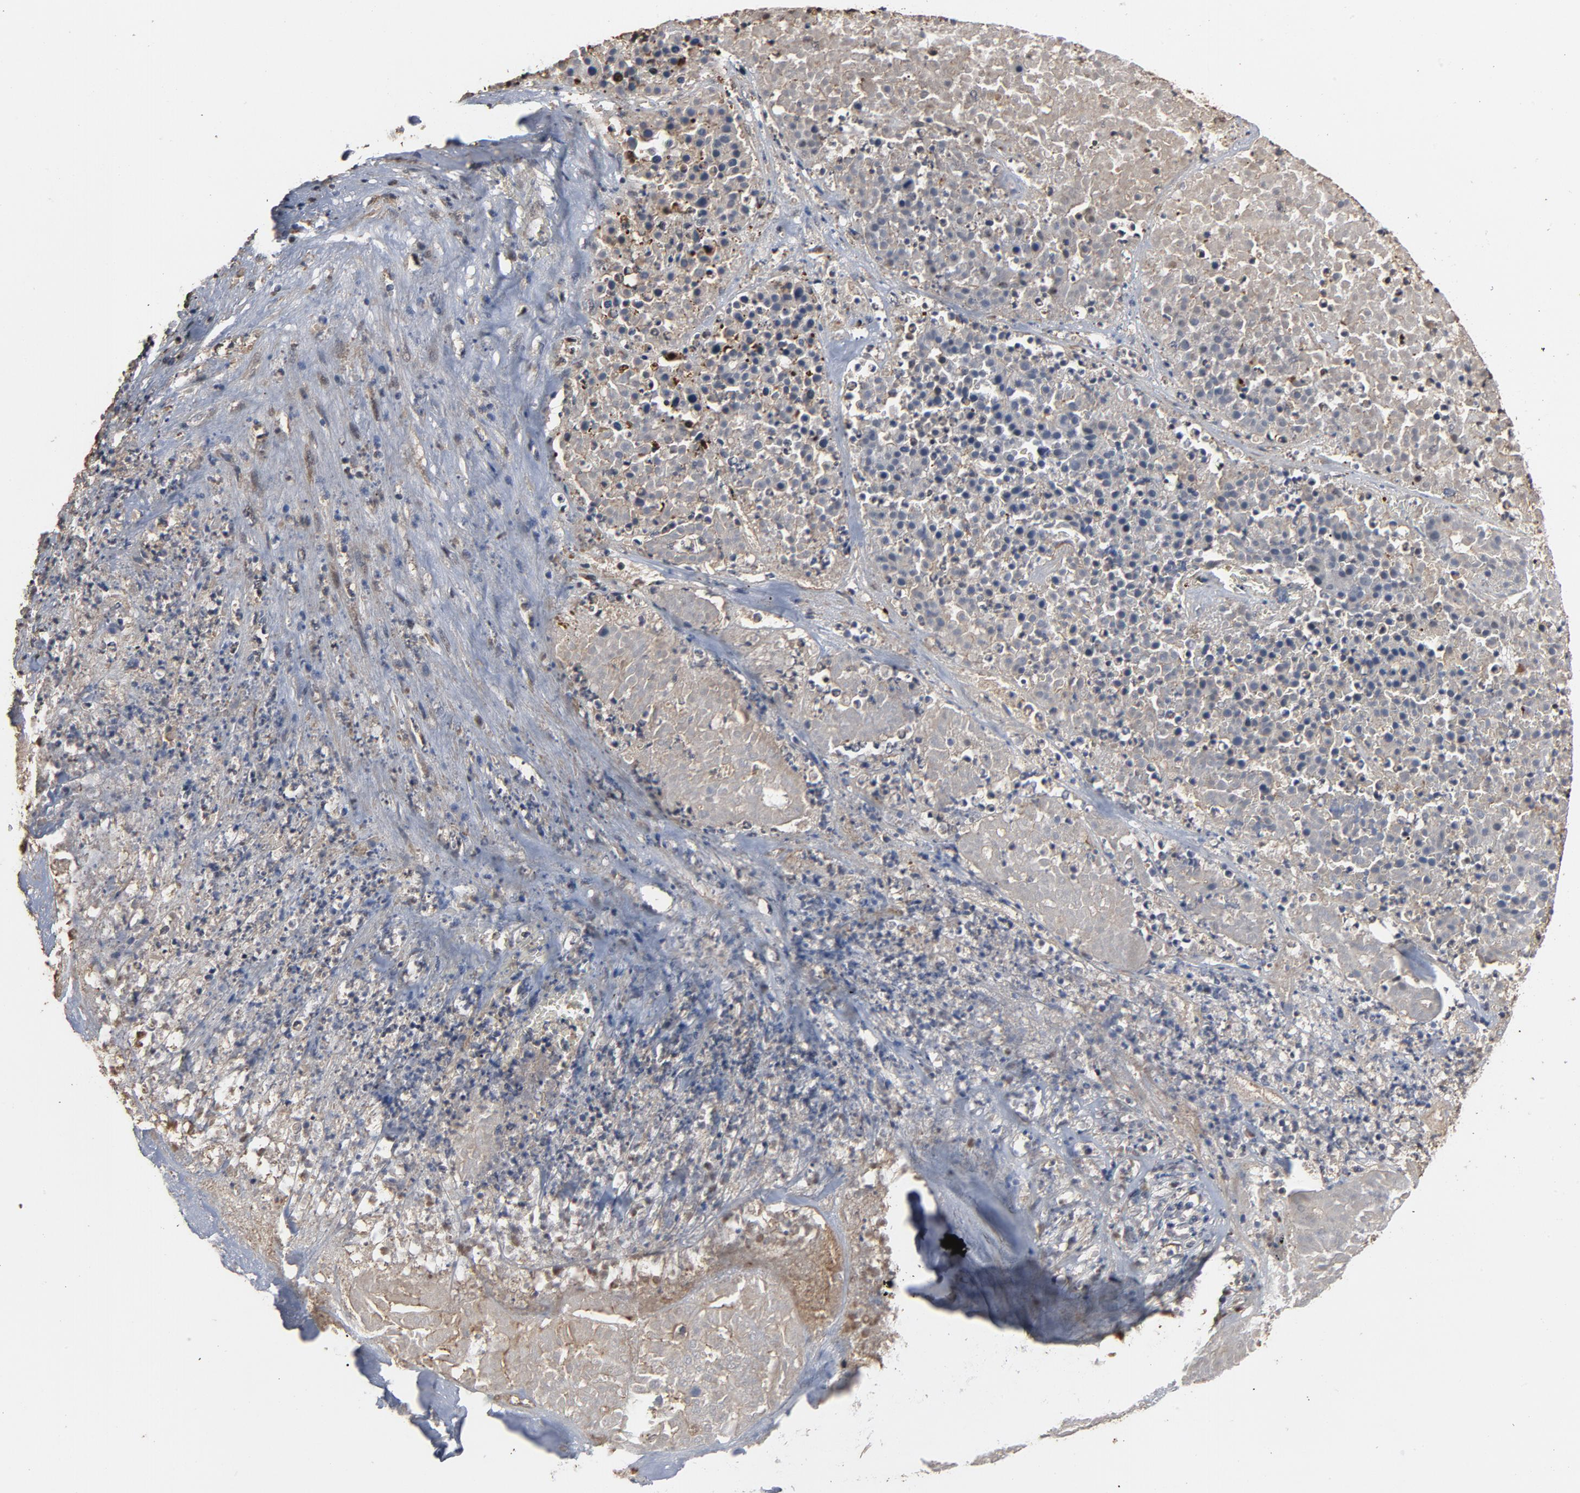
{"staining": {"intensity": "negative", "quantity": "none", "location": "none"}, "tissue": "pancreatic cancer", "cell_type": "Tumor cells", "image_type": "cancer", "snomed": [{"axis": "morphology", "description": "Adenocarcinoma, NOS"}, {"axis": "topography", "description": "Pancreas"}], "caption": "There is no significant expression in tumor cells of pancreatic adenocarcinoma. Brightfield microscopy of IHC stained with DAB (3,3'-diaminobenzidine) (brown) and hematoxylin (blue), captured at high magnification.", "gene": "RTL5", "patient": {"sex": "male", "age": 50}}